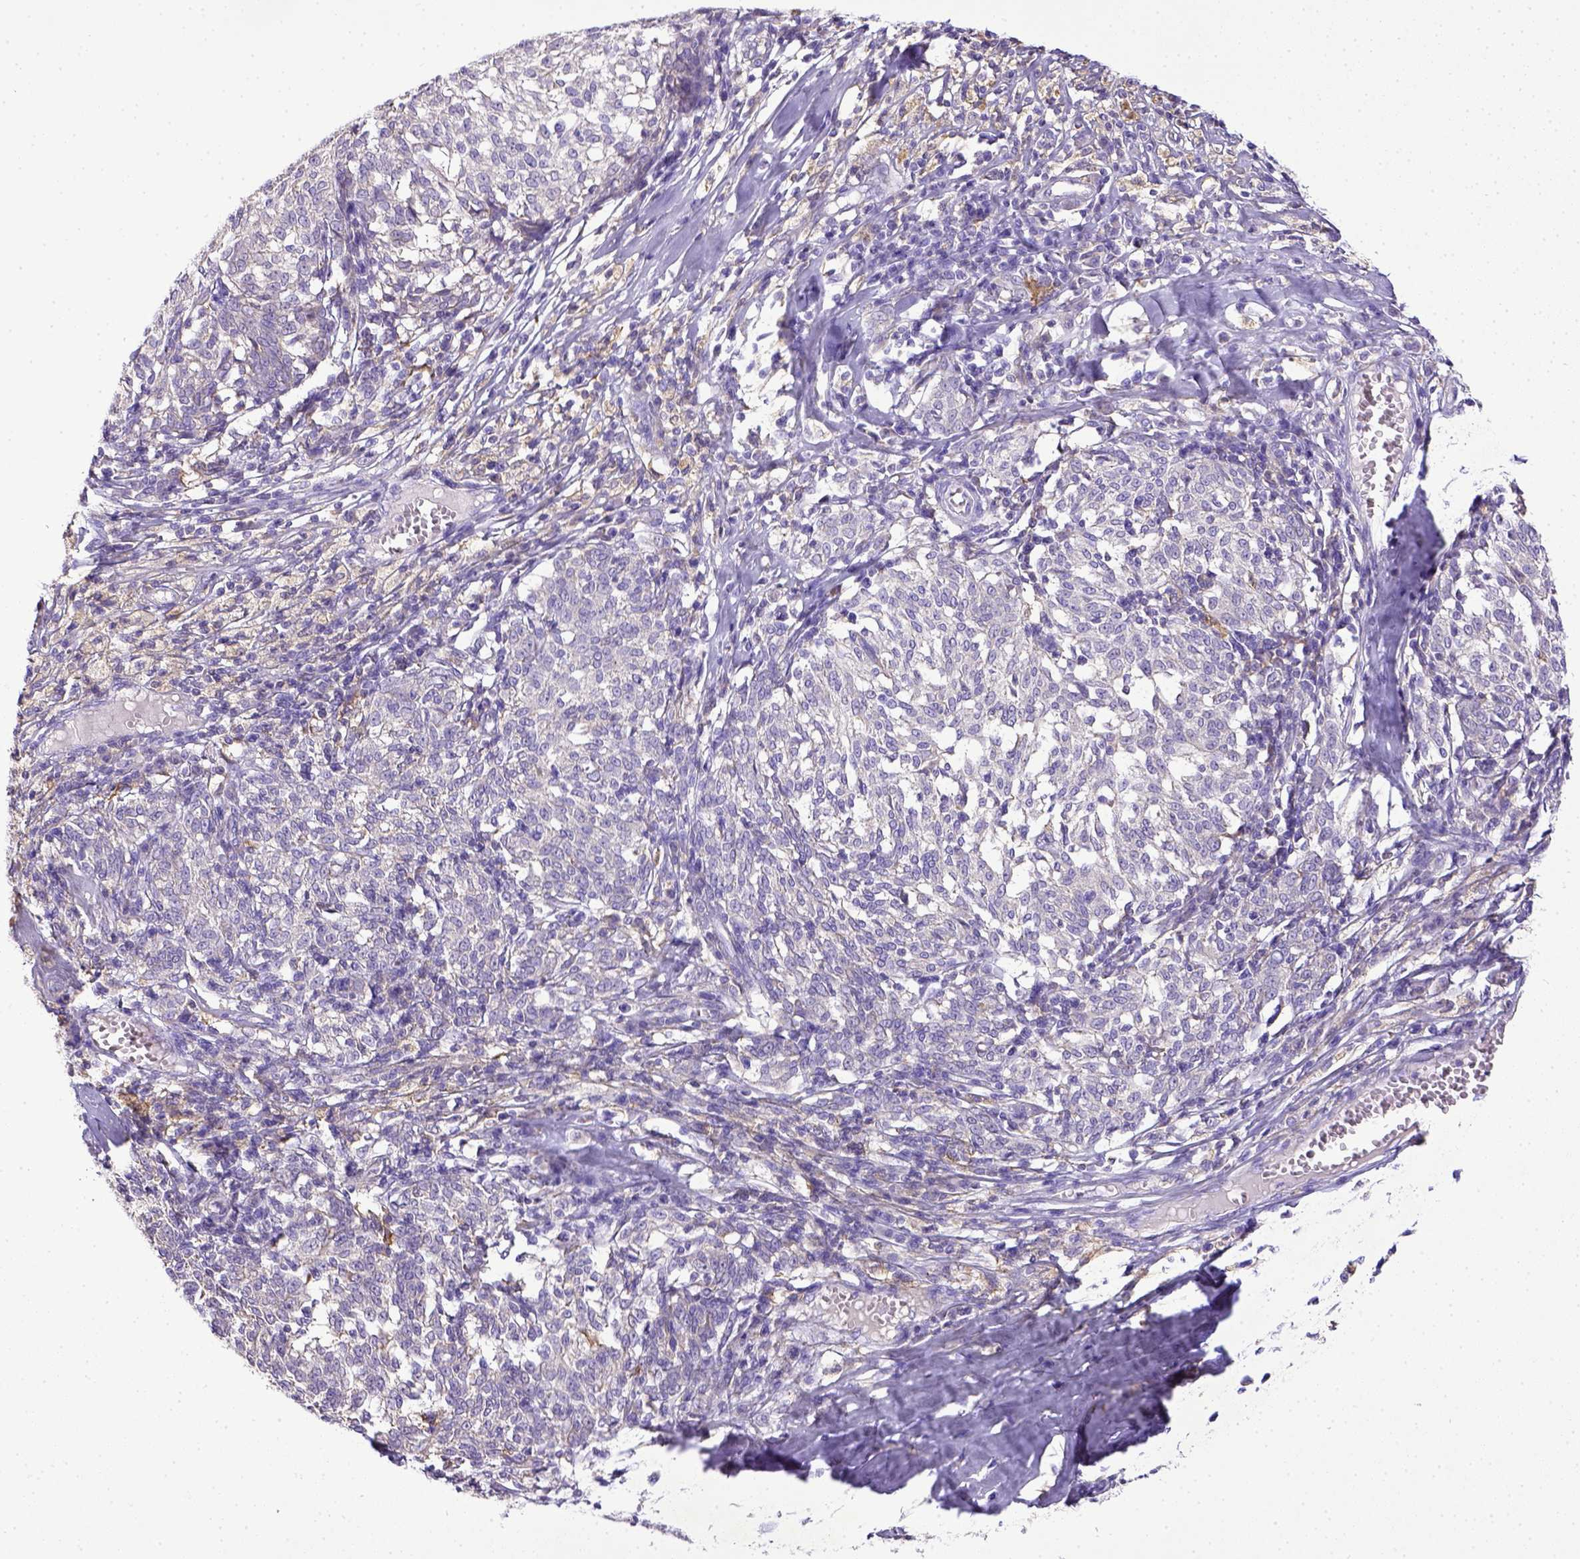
{"staining": {"intensity": "negative", "quantity": "none", "location": "none"}, "tissue": "melanoma", "cell_type": "Tumor cells", "image_type": "cancer", "snomed": [{"axis": "morphology", "description": "Malignant melanoma, NOS"}, {"axis": "topography", "description": "Skin"}], "caption": "DAB immunohistochemical staining of human melanoma reveals no significant staining in tumor cells.", "gene": "CD40", "patient": {"sex": "female", "age": 72}}